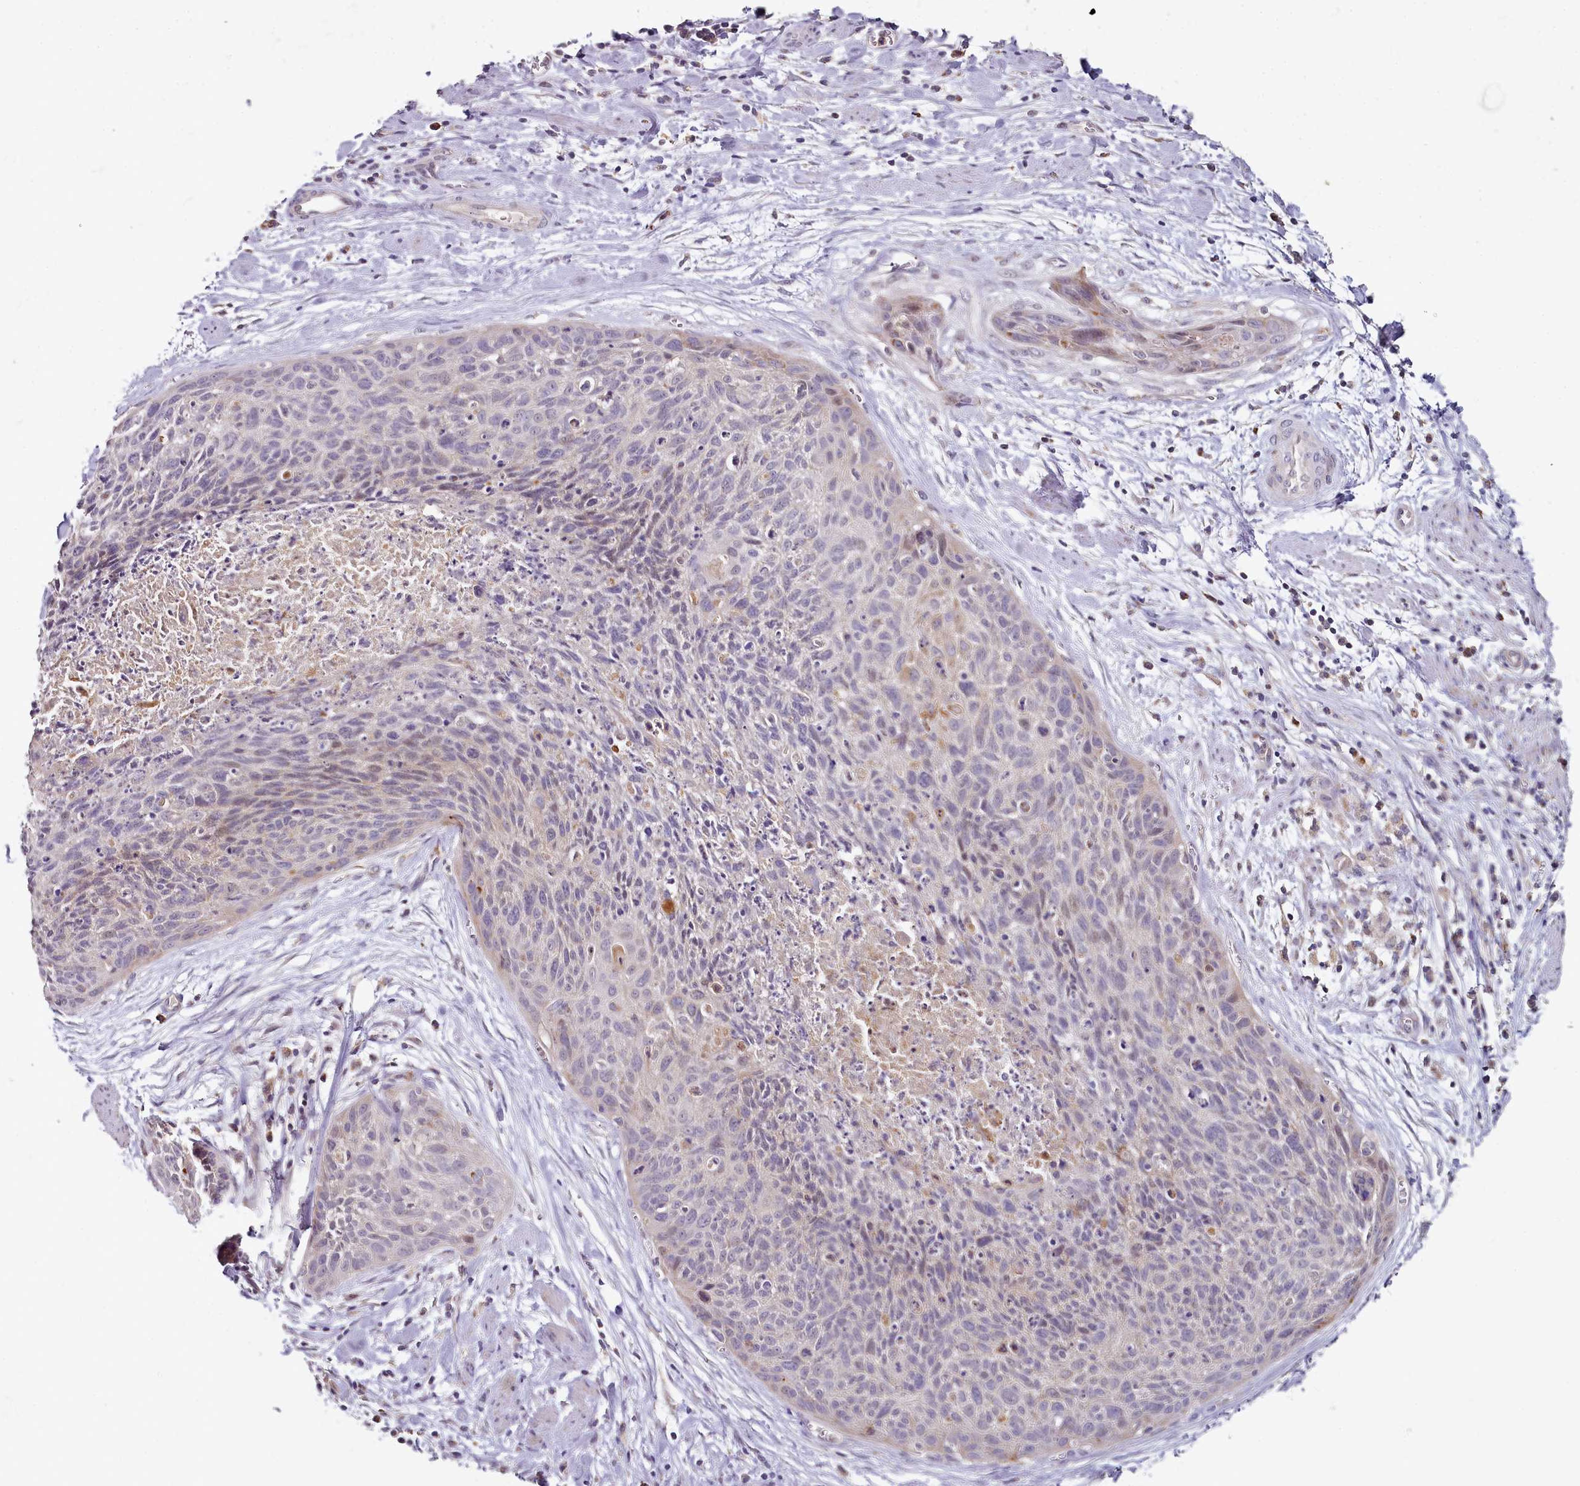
{"staining": {"intensity": "negative", "quantity": "none", "location": "none"}, "tissue": "cervical cancer", "cell_type": "Tumor cells", "image_type": "cancer", "snomed": [{"axis": "morphology", "description": "Squamous cell carcinoma, NOS"}, {"axis": "topography", "description": "Cervix"}], "caption": "Cervical cancer (squamous cell carcinoma) was stained to show a protein in brown. There is no significant expression in tumor cells. Nuclei are stained in blue.", "gene": "ACSS1", "patient": {"sex": "female", "age": 55}}